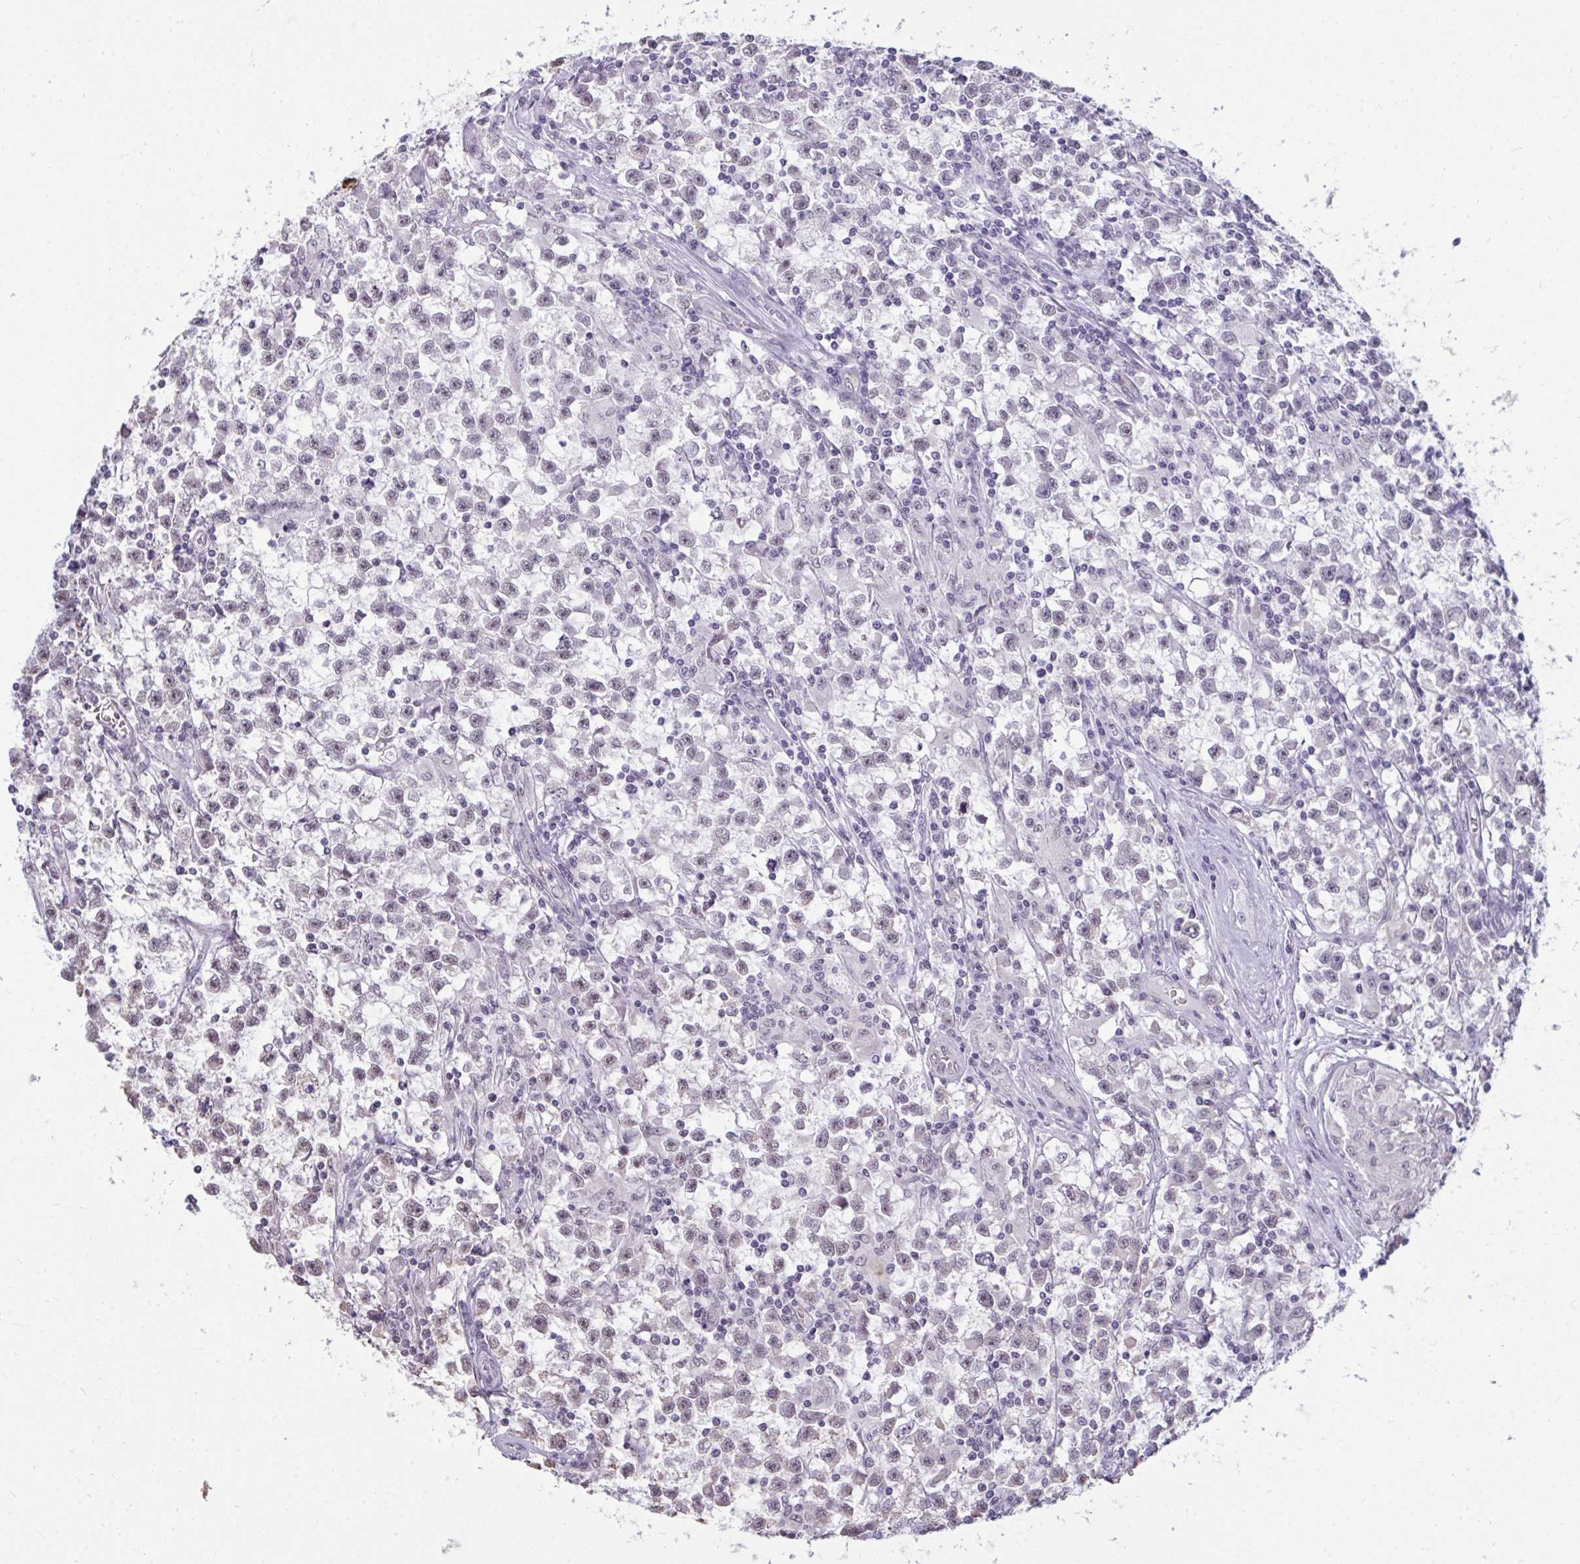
{"staining": {"intensity": "negative", "quantity": "none", "location": "none"}, "tissue": "testis cancer", "cell_type": "Tumor cells", "image_type": "cancer", "snomed": [{"axis": "morphology", "description": "Seminoma, NOS"}, {"axis": "topography", "description": "Testis"}], "caption": "There is no significant positivity in tumor cells of testis cancer.", "gene": "NPPA", "patient": {"sex": "male", "age": 31}}